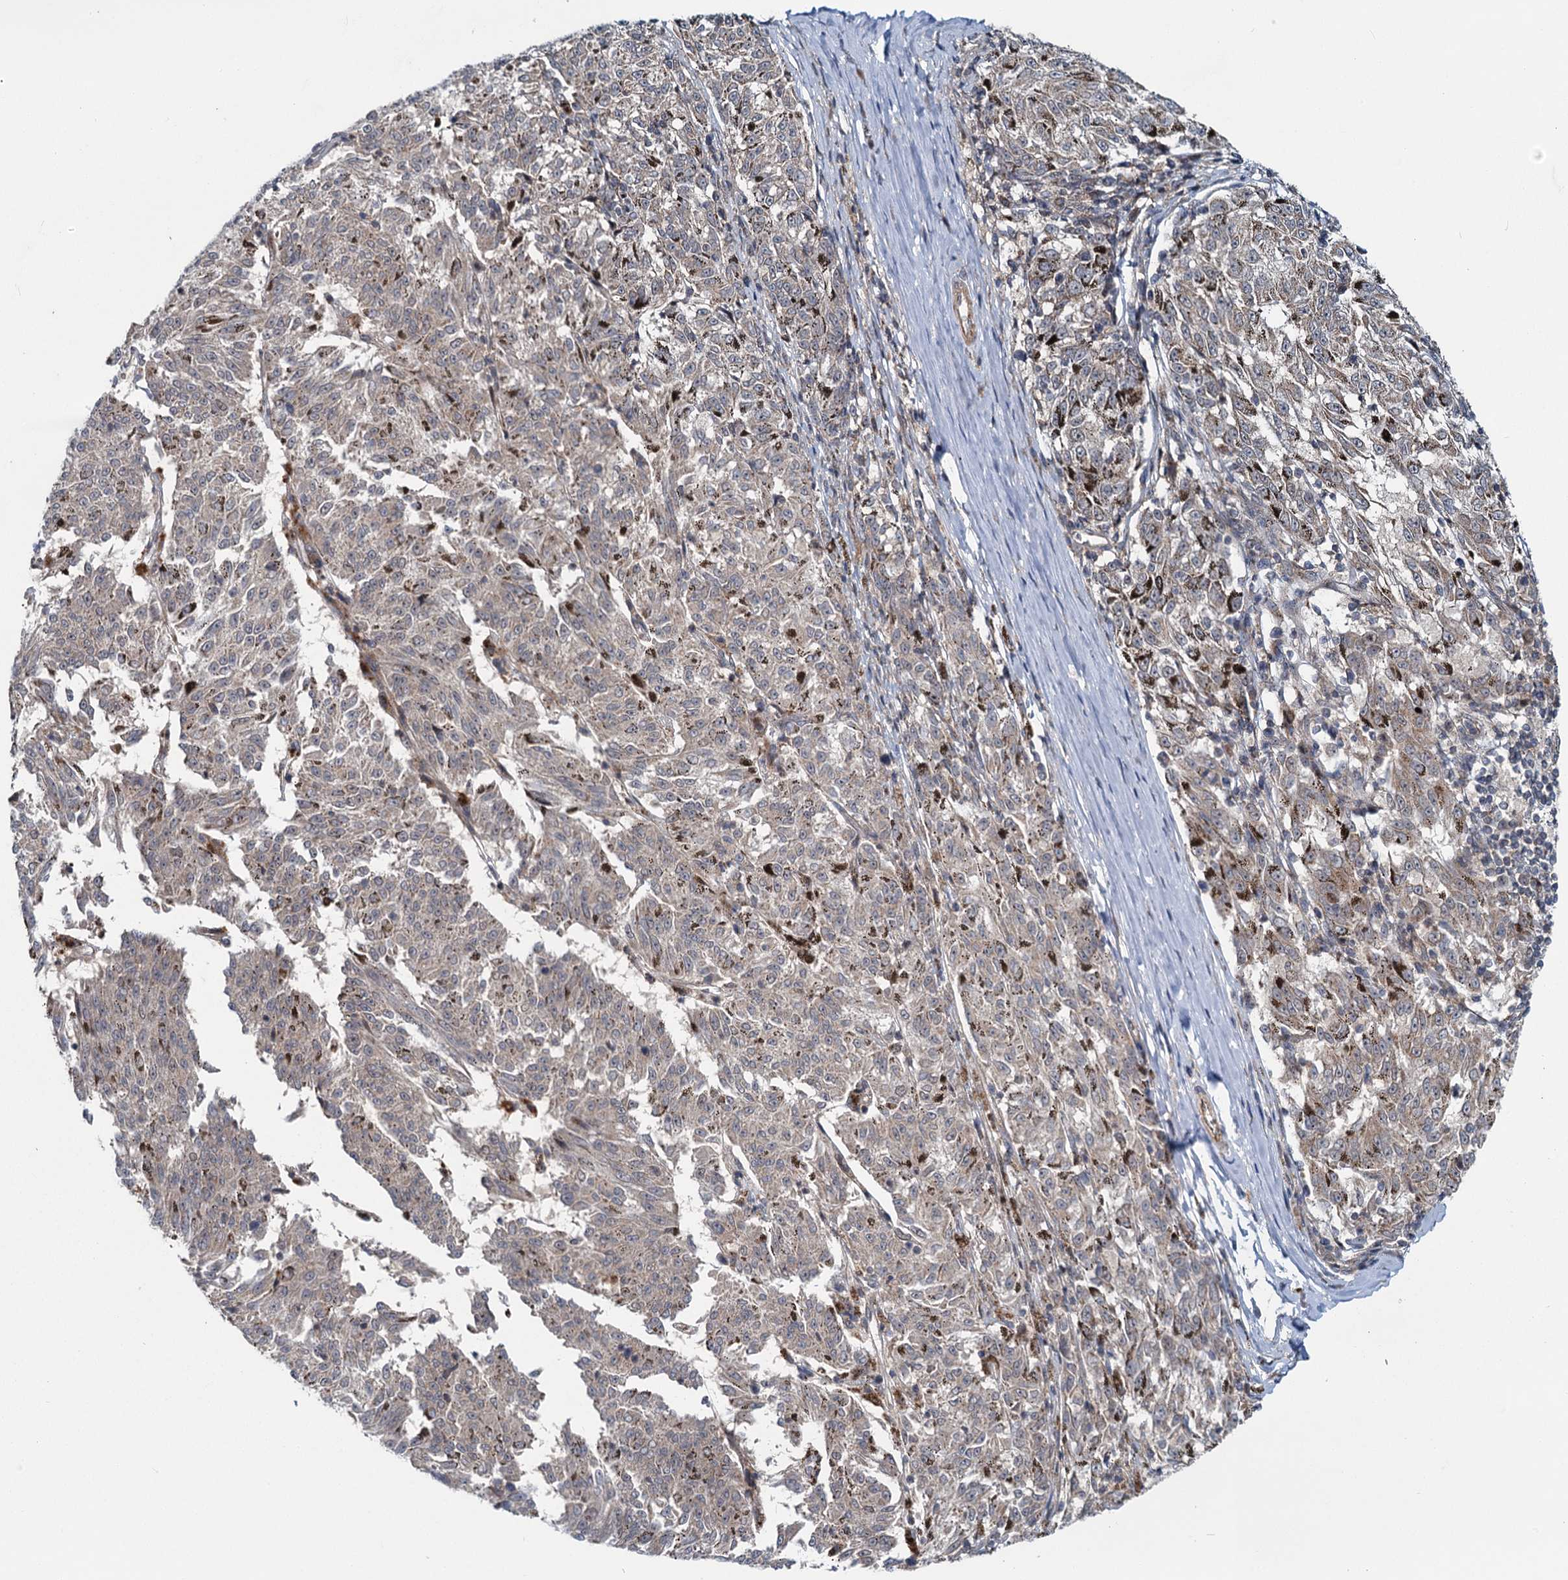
{"staining": {"intensity": "negative", "quantity": "none", "location": "none"}, "tissue": "melanoma", "cell_type": "Tumor cells", "image_type": "cancer", "snomed": [{"axis": "morphology", "description": "Malignant melanoma, NOS"}, {"axis": "topography", "description": "Skin"}], "caption": "This is a image of immunohistochemistry (IHC) staining of melanoma, which shows no positivity in tumor cells.", "gene": "ADCY2", "patient": {"sex": "female", "age": 72}}